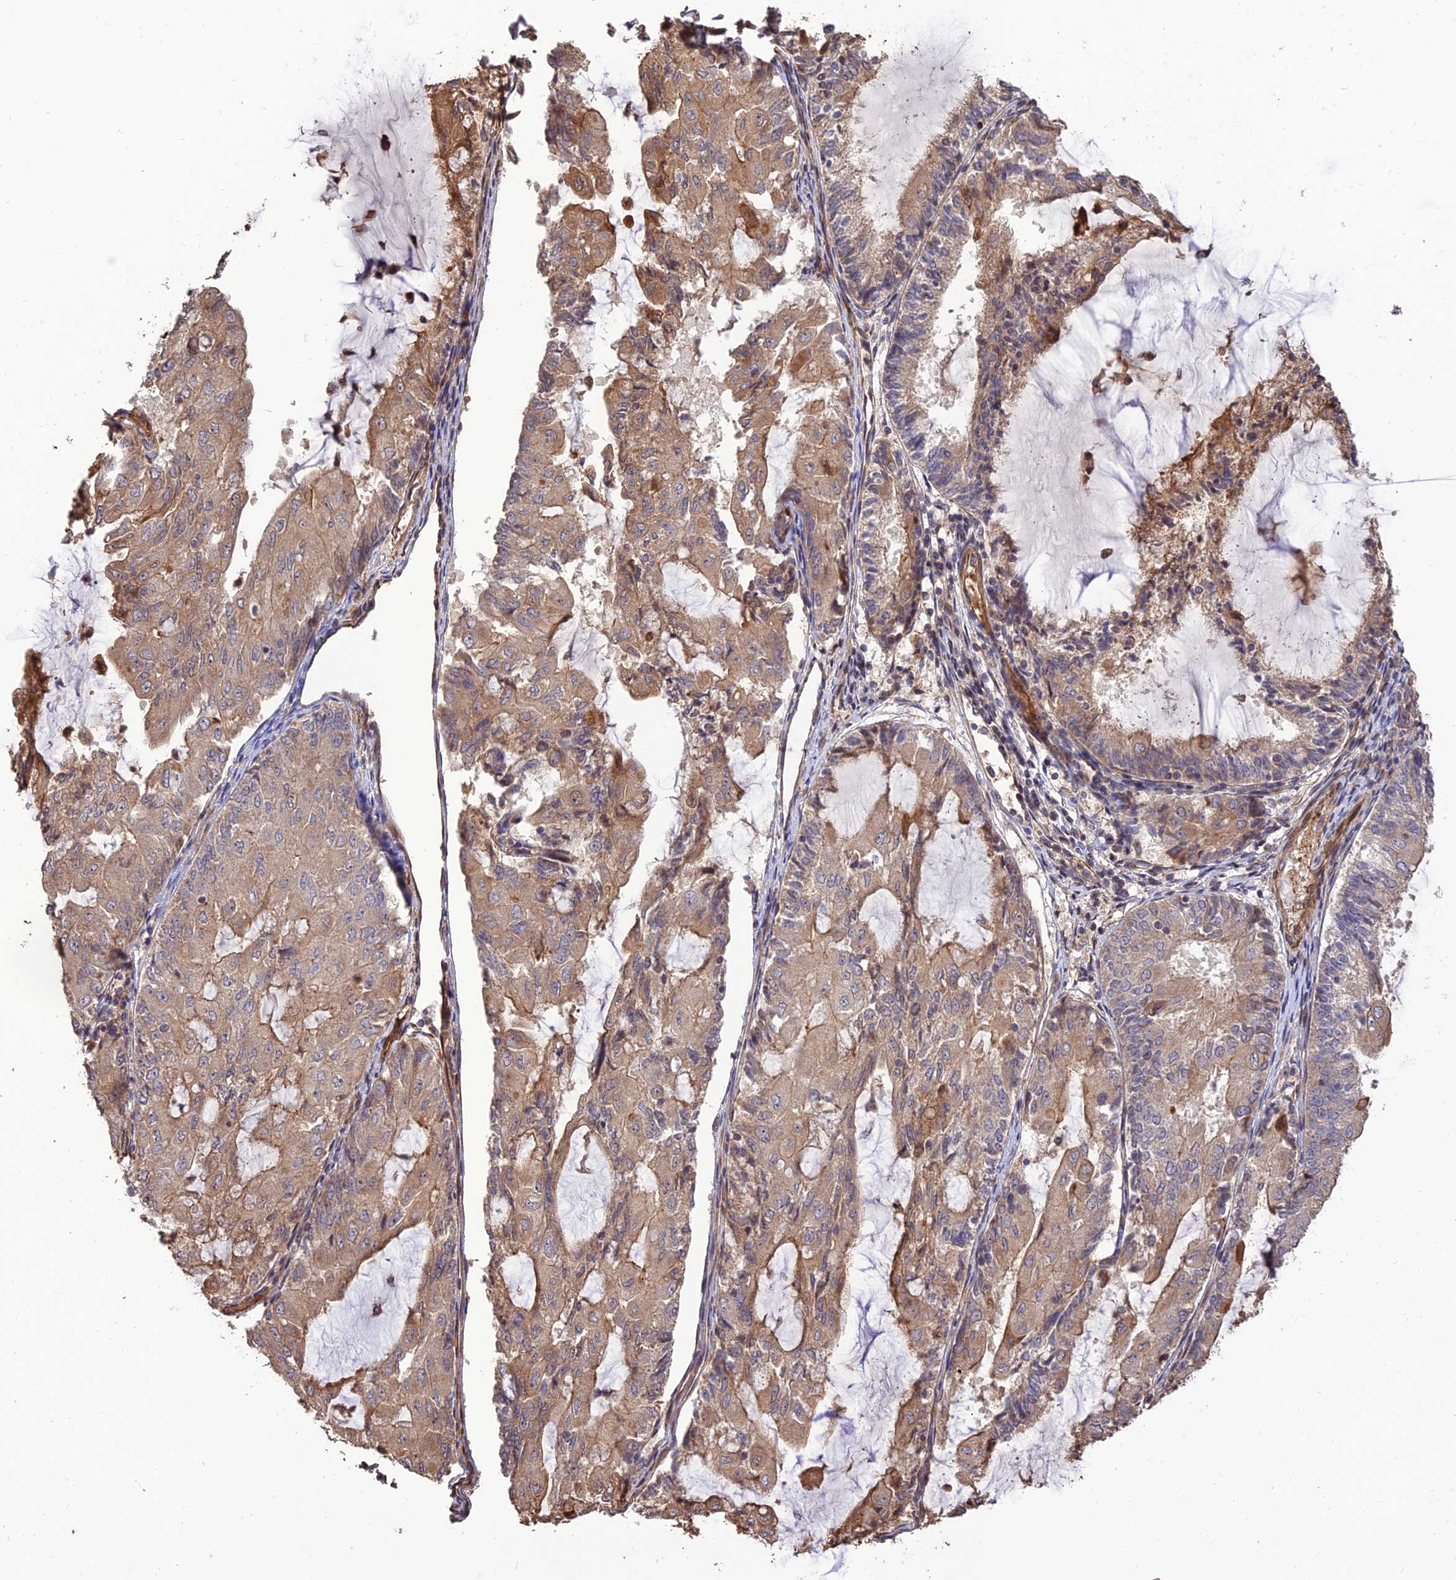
{"staining": {"intensity": "moderate", "quantity": "25%-75%", "location": "cytoplasmic/membranous"}, "tissue": "endometrial cancer", "cell_type": "Tumor cells", "image_type": "cancer", "snomed": [{"axis": "morphology", "description": "Adenocarcinoma, NOS"}, {"axis": "topography", "description": "Endometrium"}], "caption": "Immunohistochemical staining of human endometrial cancer (adenocarcinoma) exhibits medium levels of moderate cytoplasmic/membranous expression in approximately 25%-75% of tumor cells.", "gene": "CREBL2", "patient": {"sex": "female", "age": 81}}